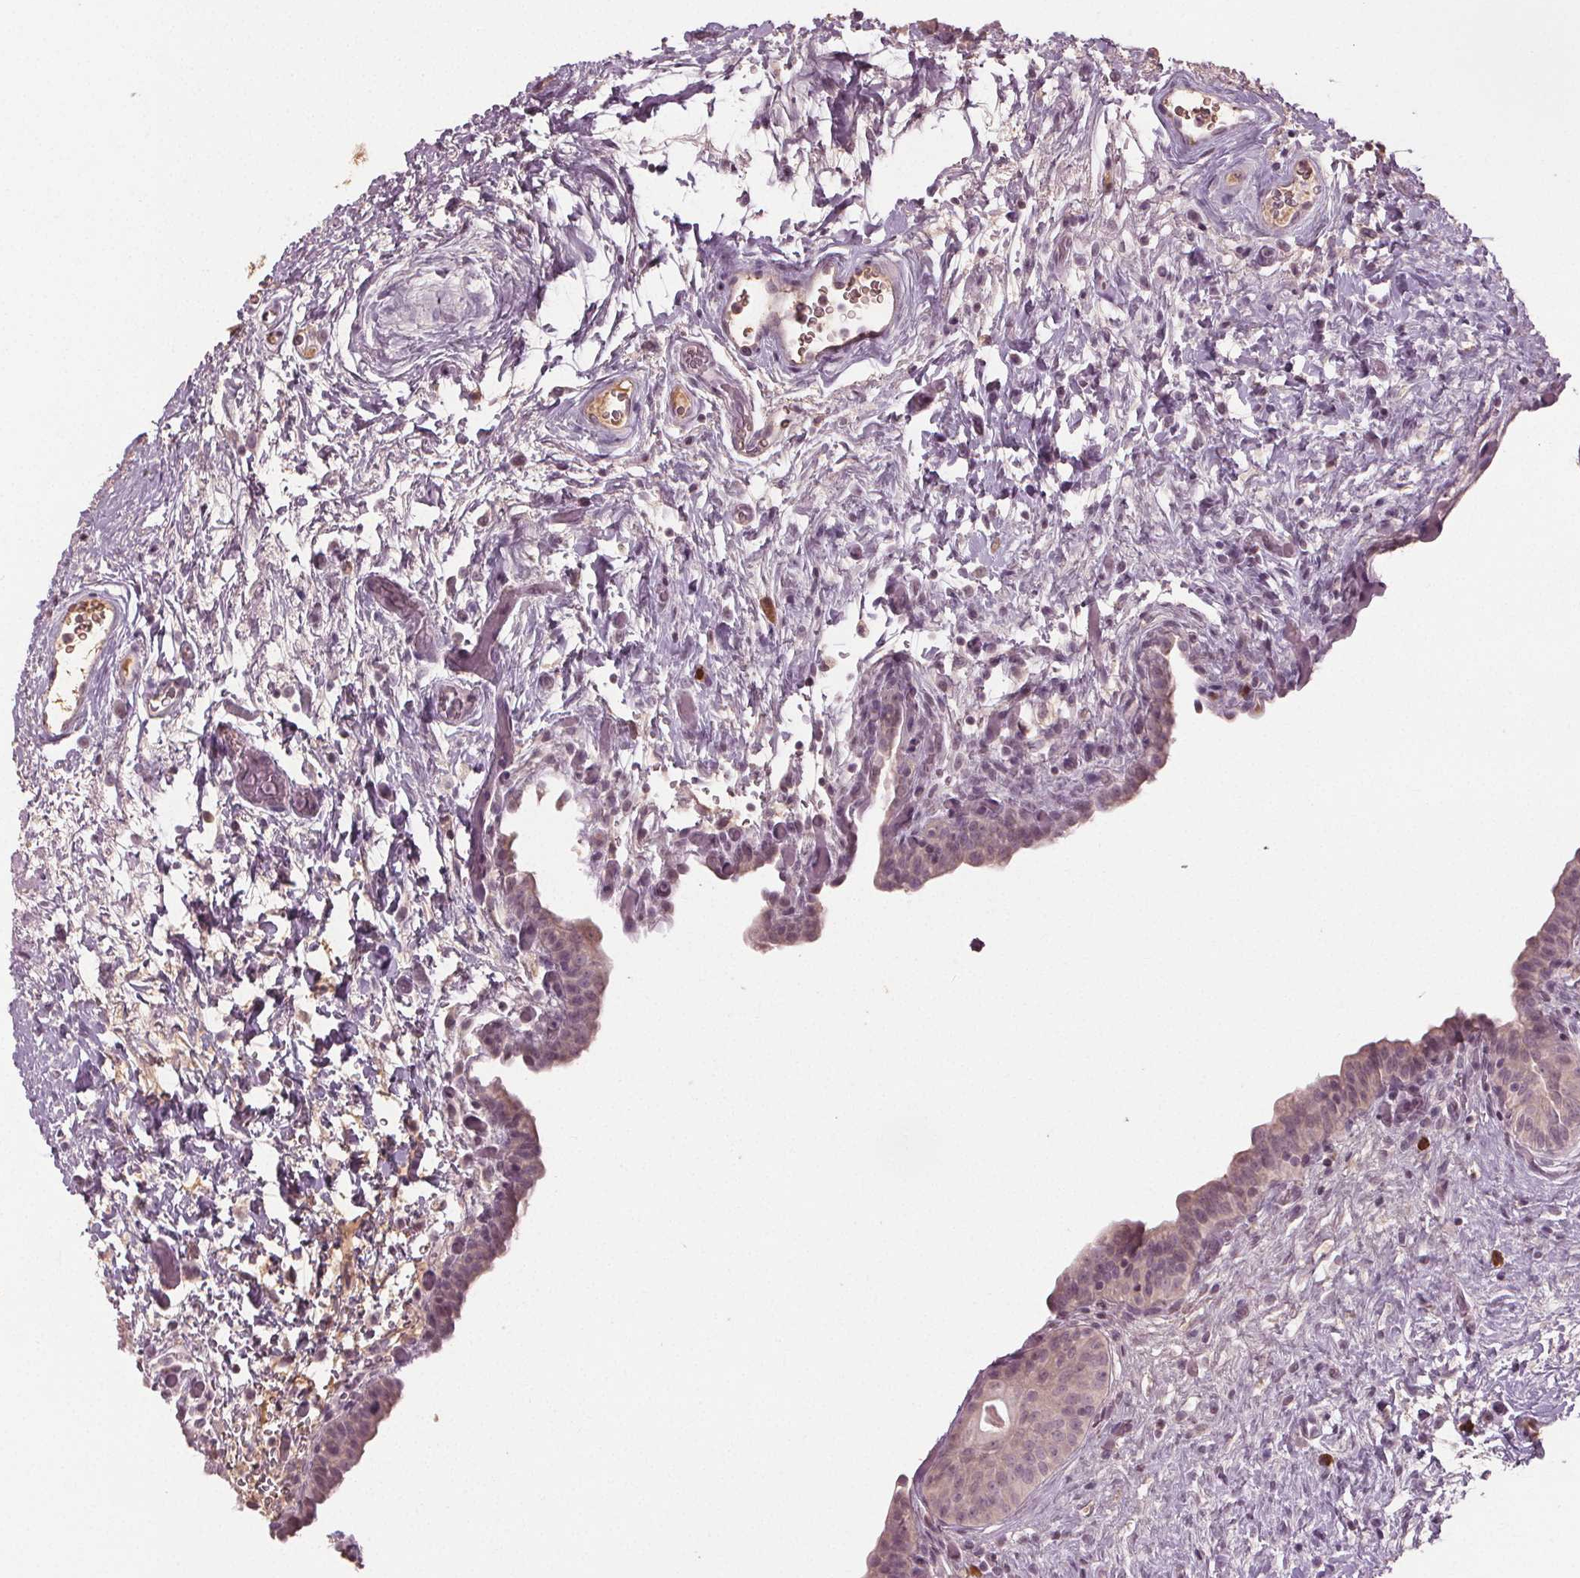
{"staining": {"intensity": "negative", "quantity": "none", "location": "none"}, "tissue": "urinary bladder", "cell_type": "Urothelial cells", "image_type": "normal", "snomed": [{"axis": "morphology", "description": "Normal tissue, NOS"}, {"axis": "topography", "description": "Urinary bladder"}], "caption": "A high-resolution image shows immunohistochemistry staining of benign urinary bladder, which exhibits no significant staining in urothelial cells.", "gene": "CXCL16", "patient": {"sex": "male", "age": 69}}